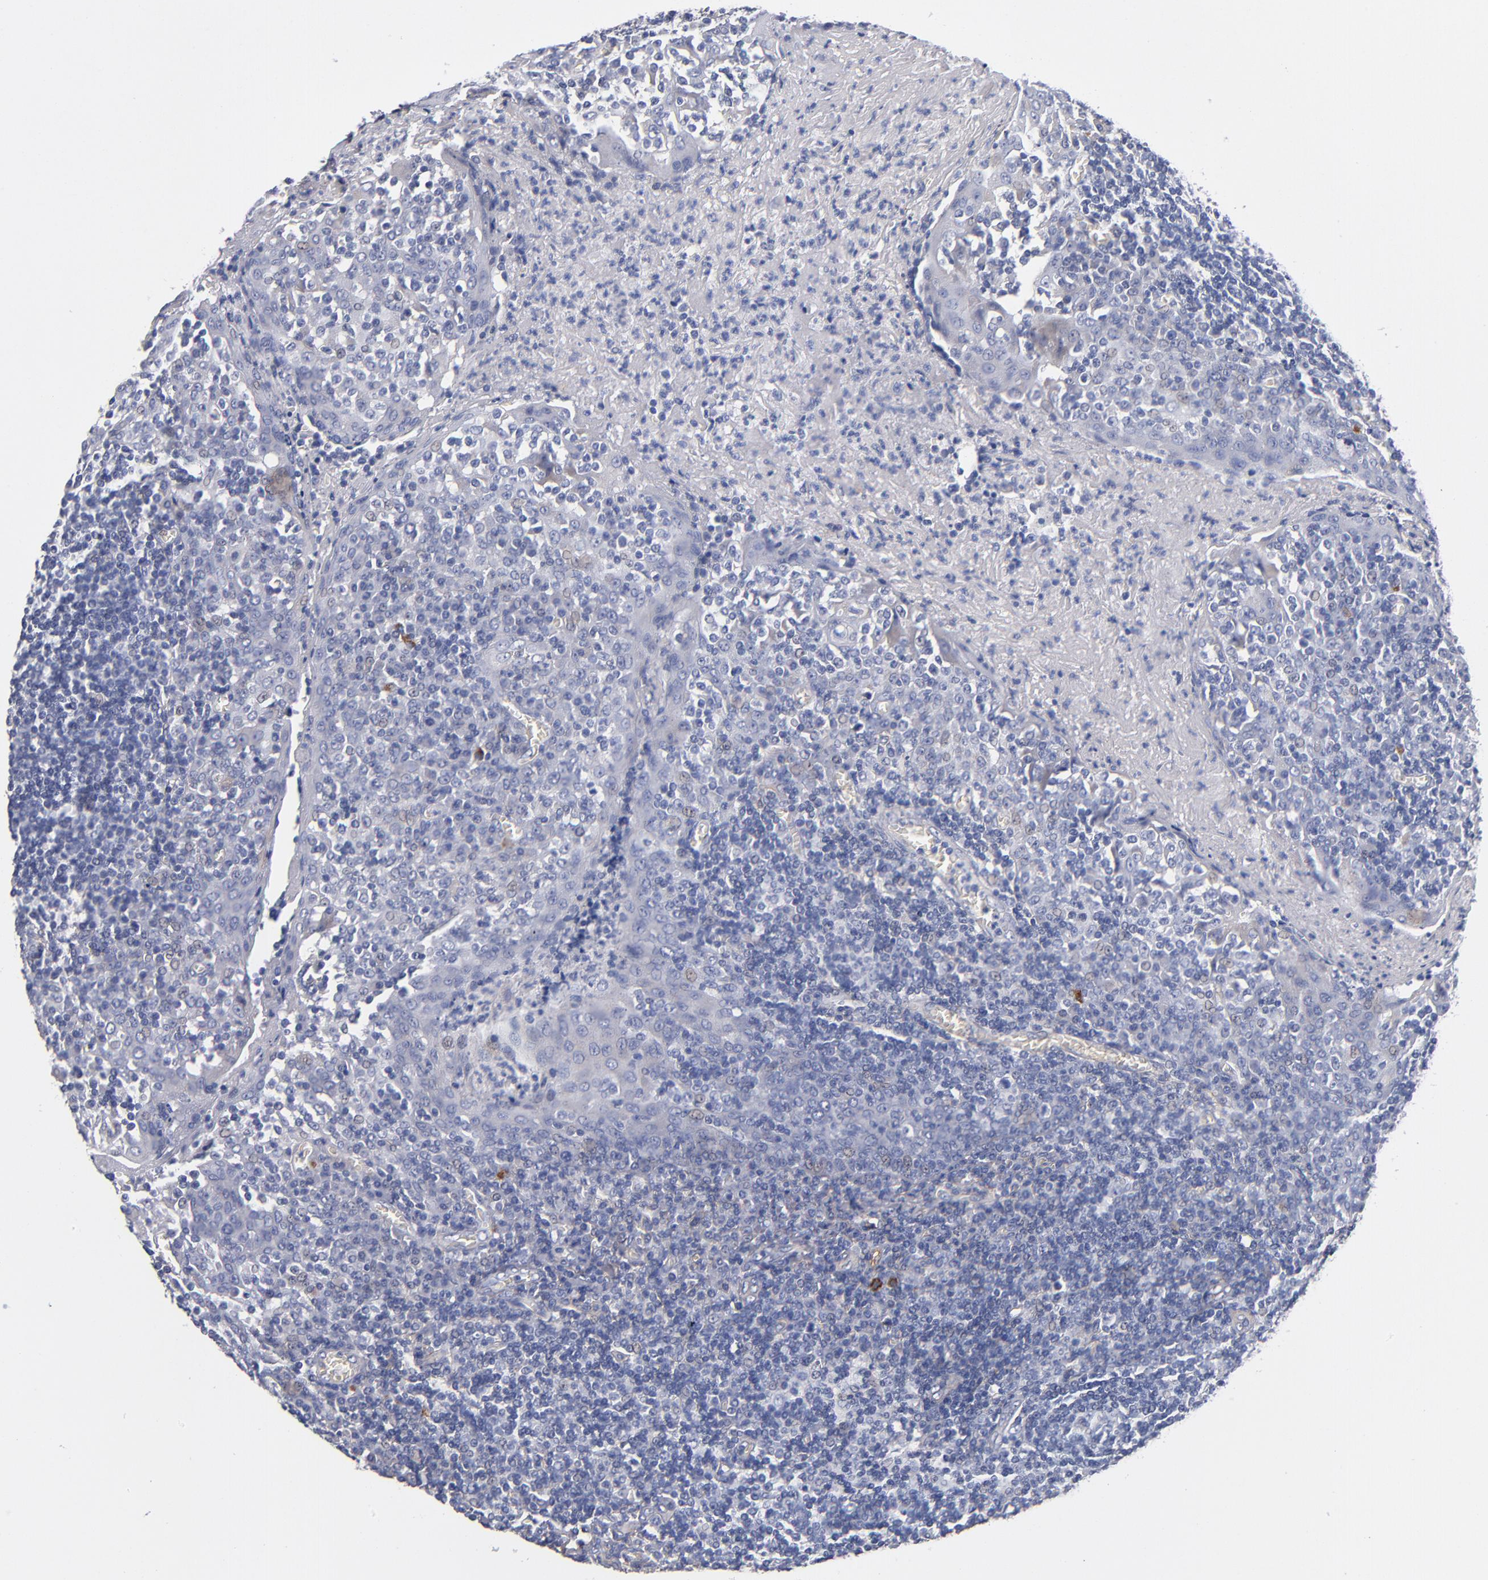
{"staining": {"intensity": "negative", "quantity": "none", "location": "none"}, "tissue": "tonsil", "cell_type": "Germinal center cells", "image_type": "normal", "snomed": [{"axis": "morphology", "description": "Normal tissue, NOS"}, {"axis": "topography", "description": "Tonsil"}], "caption": "This is an IHC histopathology image of unremarkable tonsil. There is no positivity in germinal center cells.", "gene": "PLSCR4", "patient": {"sex": "female", "age": 41}}